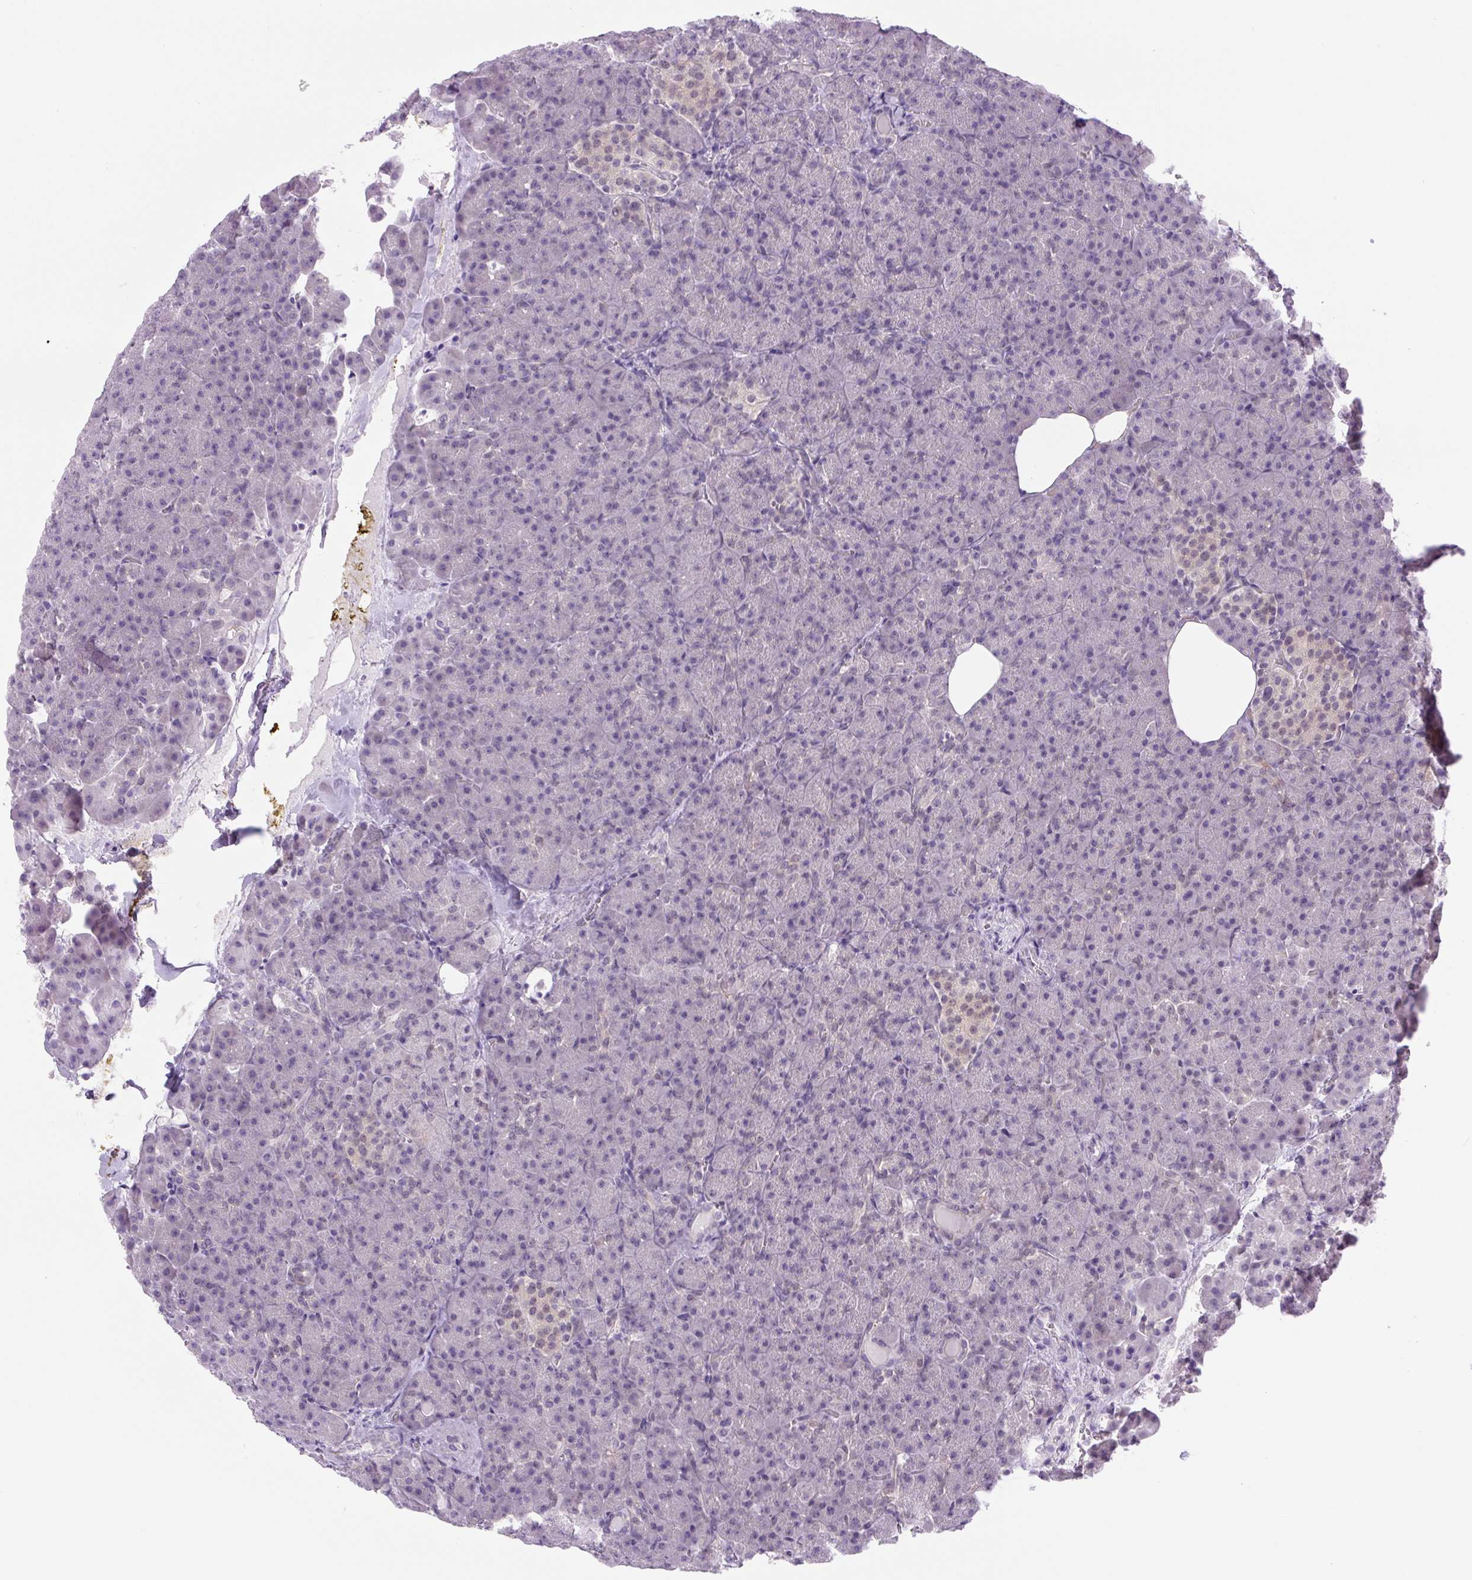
{"staining": {"intensity": "negative", "quantity": "none", "location": "none"}, "tissue": "pancreas", "cell_type": "Exocrine glandular cells", "image_type": "normal", "snomed": [{"axis": "morphology", "description": "Normal tissue, NOS"}, {"axis": "topography", "description": "Pancreas"}], "caption": "DAB immunohistochemical staining of unremarkable human pancreas shows no significant positivity in exocrine glandular cells. (Immunohistochemistry (ihc), brightfield microscopy, high magnification).", "gene": "RYBP", "patient": {"sex": "female", "age": 74}}